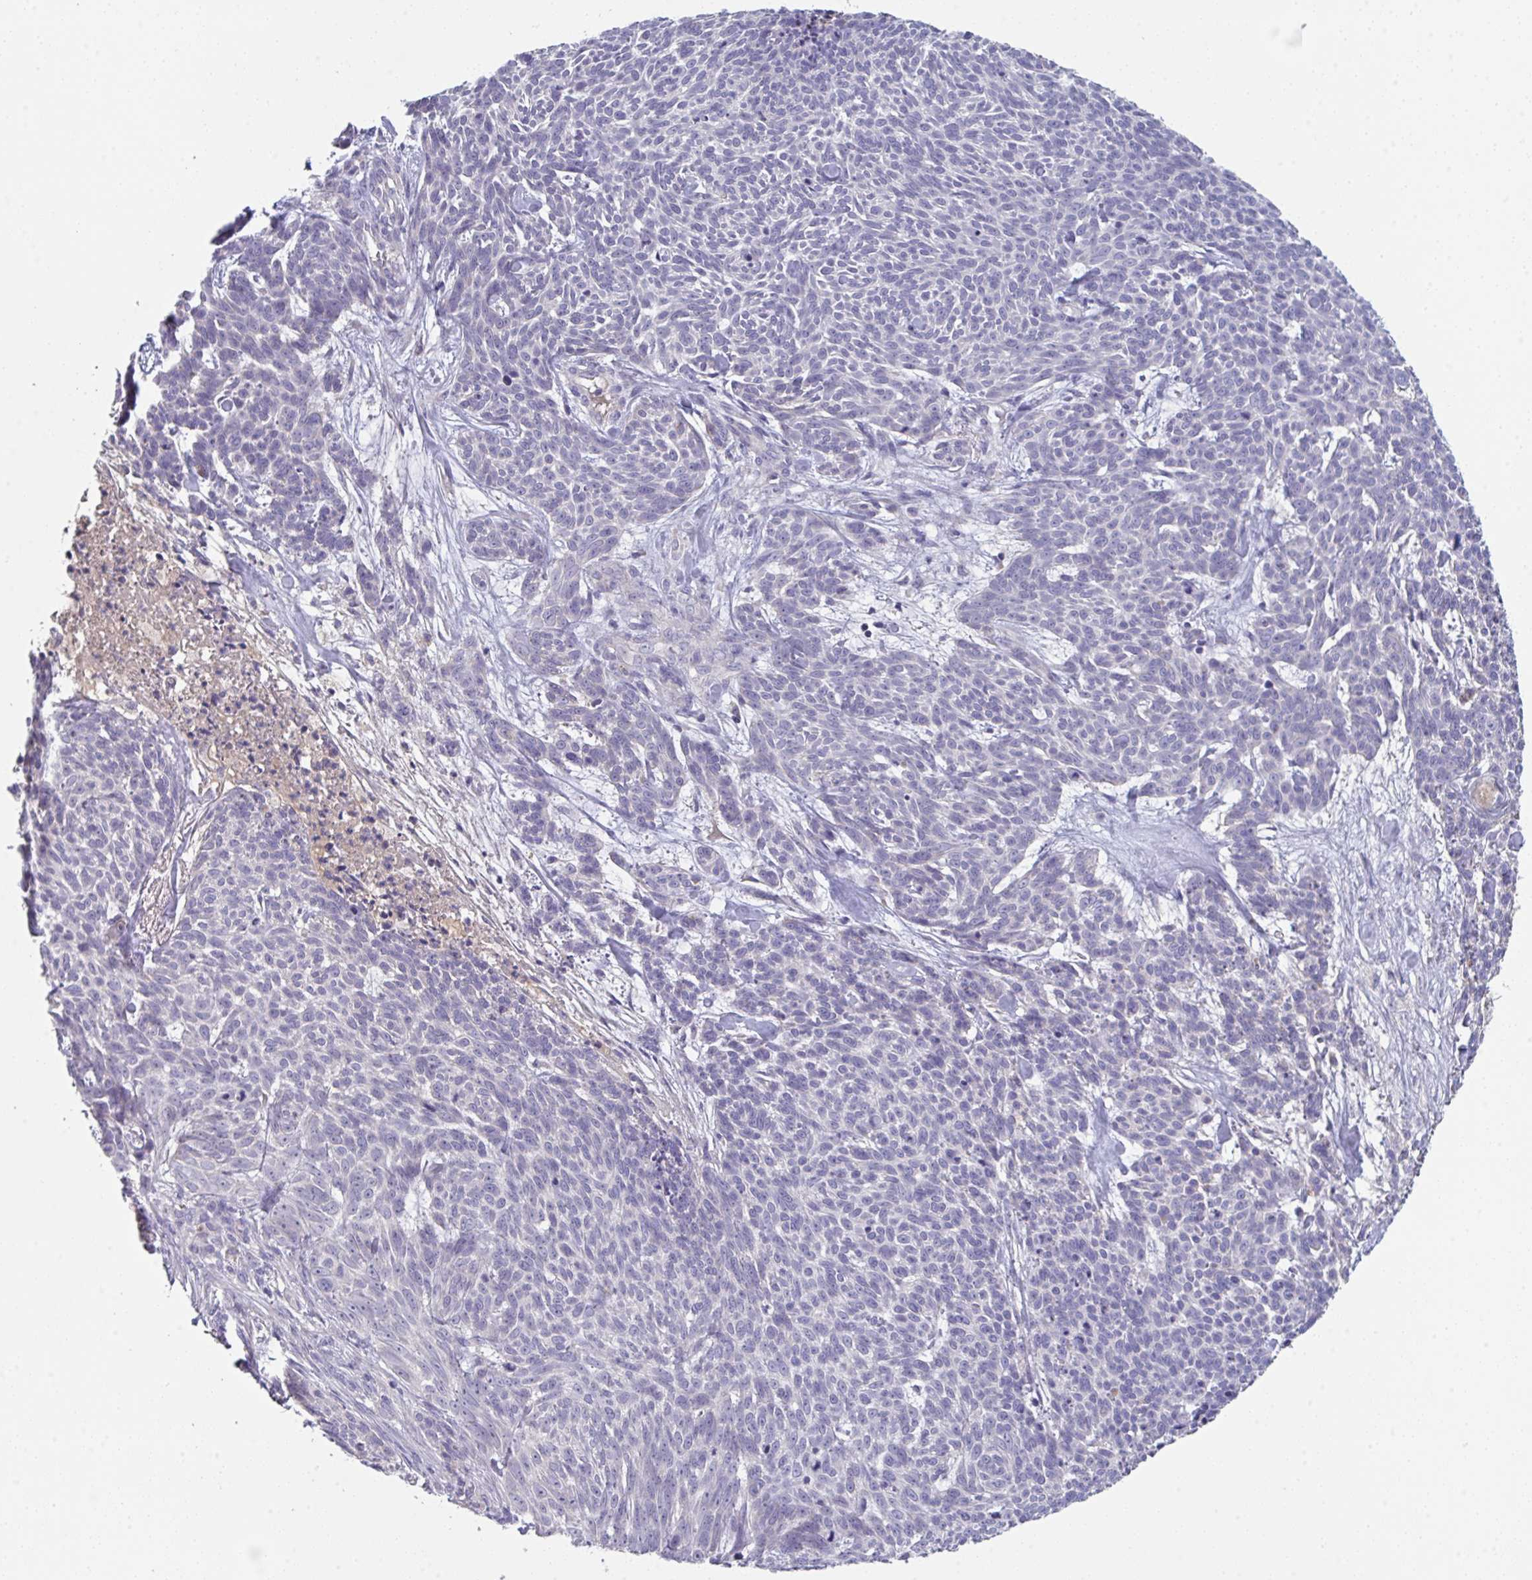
{"staining": {"intensity": "negative", "quantity": "none", "location": "none"}, "tissue": "skin cancer", "cell_type": "Tumor cells", "image_type": "cancer", "snomed": [{"axis": "morphology", "description": "Basal cell carcinoma"}, {"axis": "topography", "description": "Skin"}], "caption": "IHC of skin cancer shows no expression in tumor cells.", "gene": "HGFAC", "patient": {"sex": "female", "age": 93}}